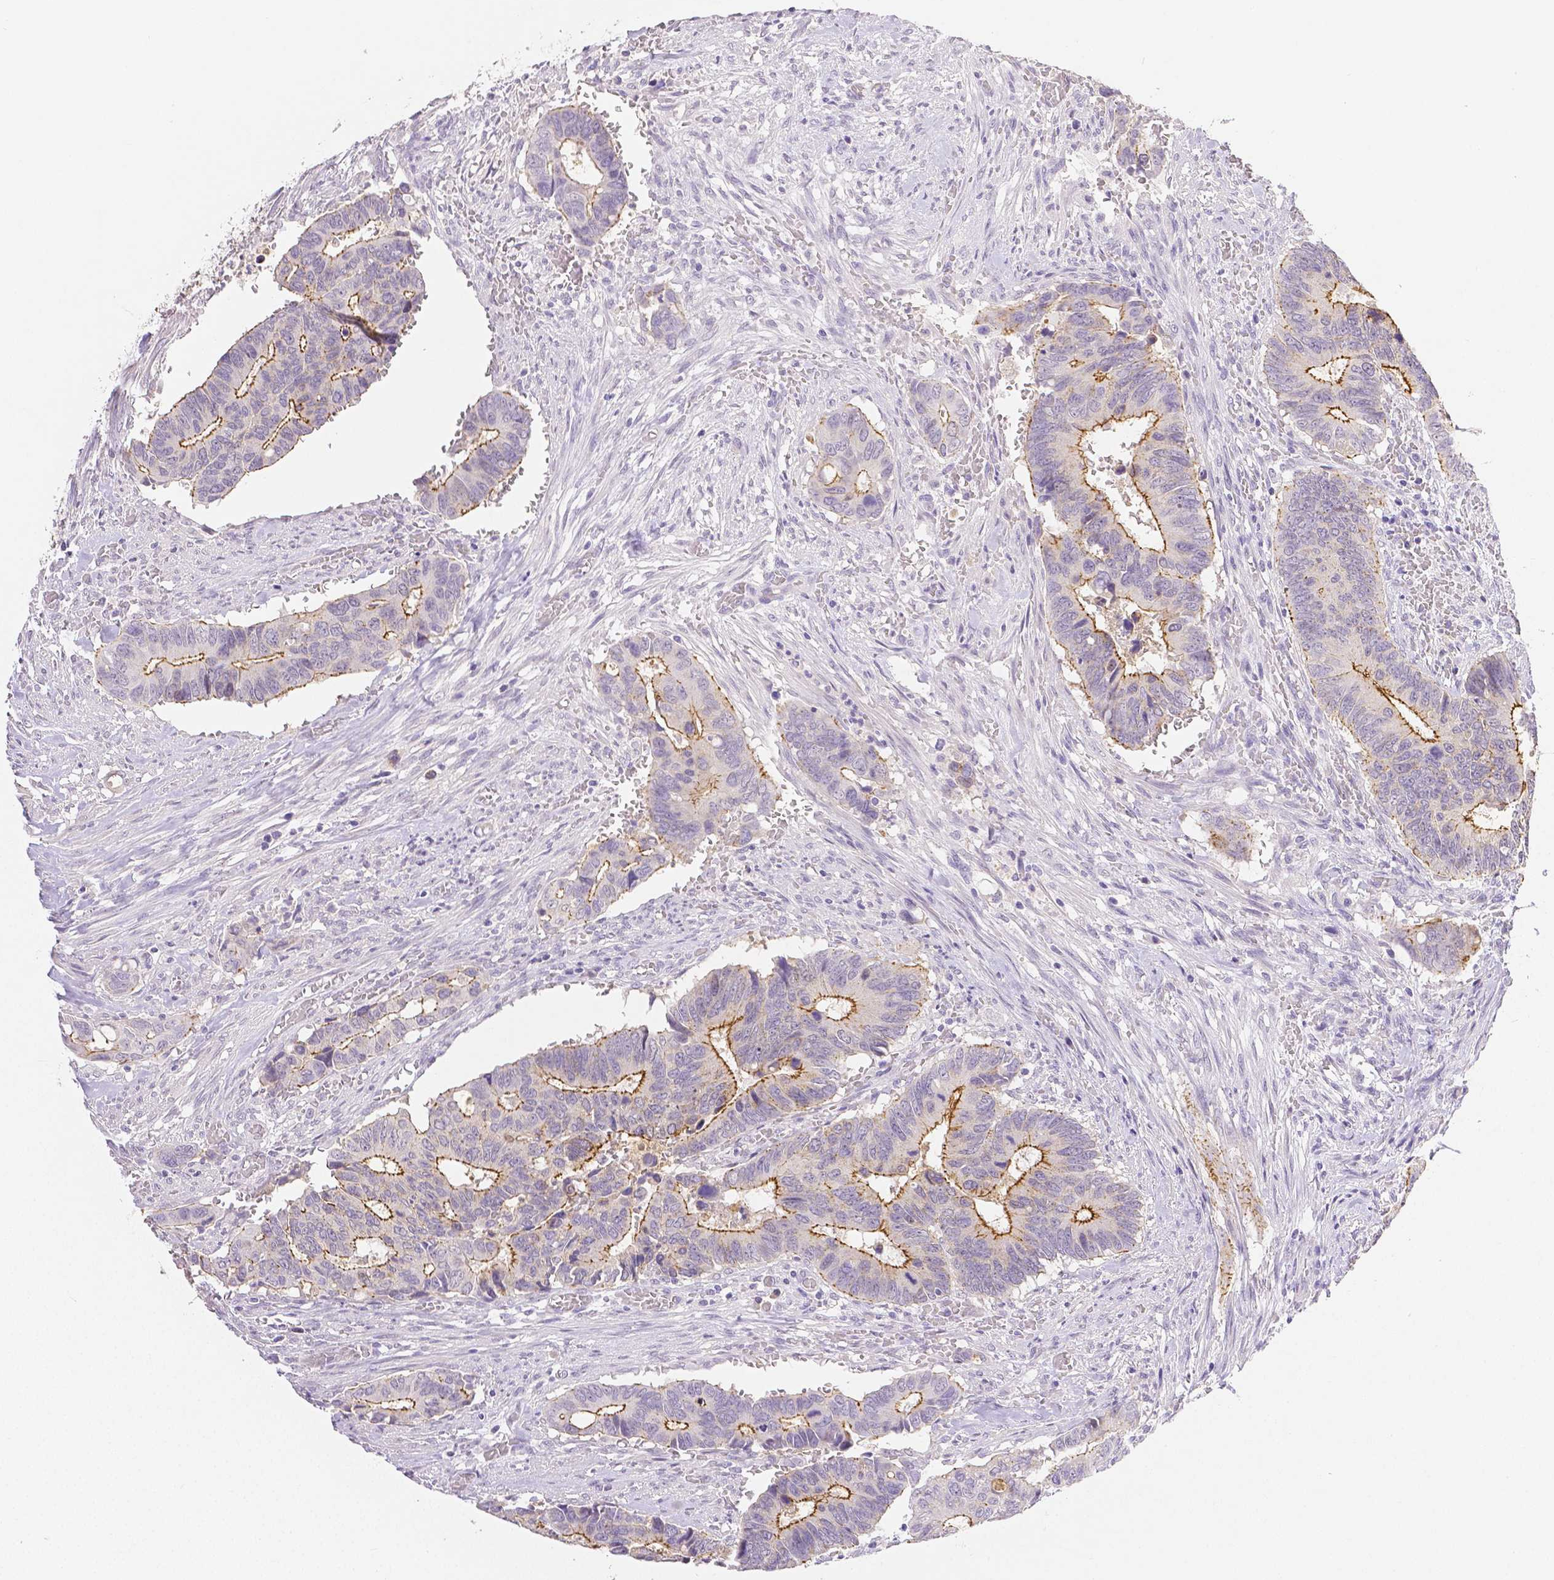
{"staining": {"intensity": "moderate", "quantity": "25%-75%", "location": "cytoplasmic/membranous"}, "tissue": "colorectal cancer", "cell_type": "Tumor cells", "image_type": "cancer", "snomed": [{"axis": "morphology", "description": "Adenocarcinoma, NOS"}, {"axis": "topography", "description": "Colon"}], "caption": "This image demonstrates immunohistochemistry staining of human colorectal cancer (adenocarcinoma), with medium moderate cytoplasmic/membranous staining in about 25%-75% of tumor cells.", "gene": "OCLN", "patient": {"sex": "male", "age": 49}}